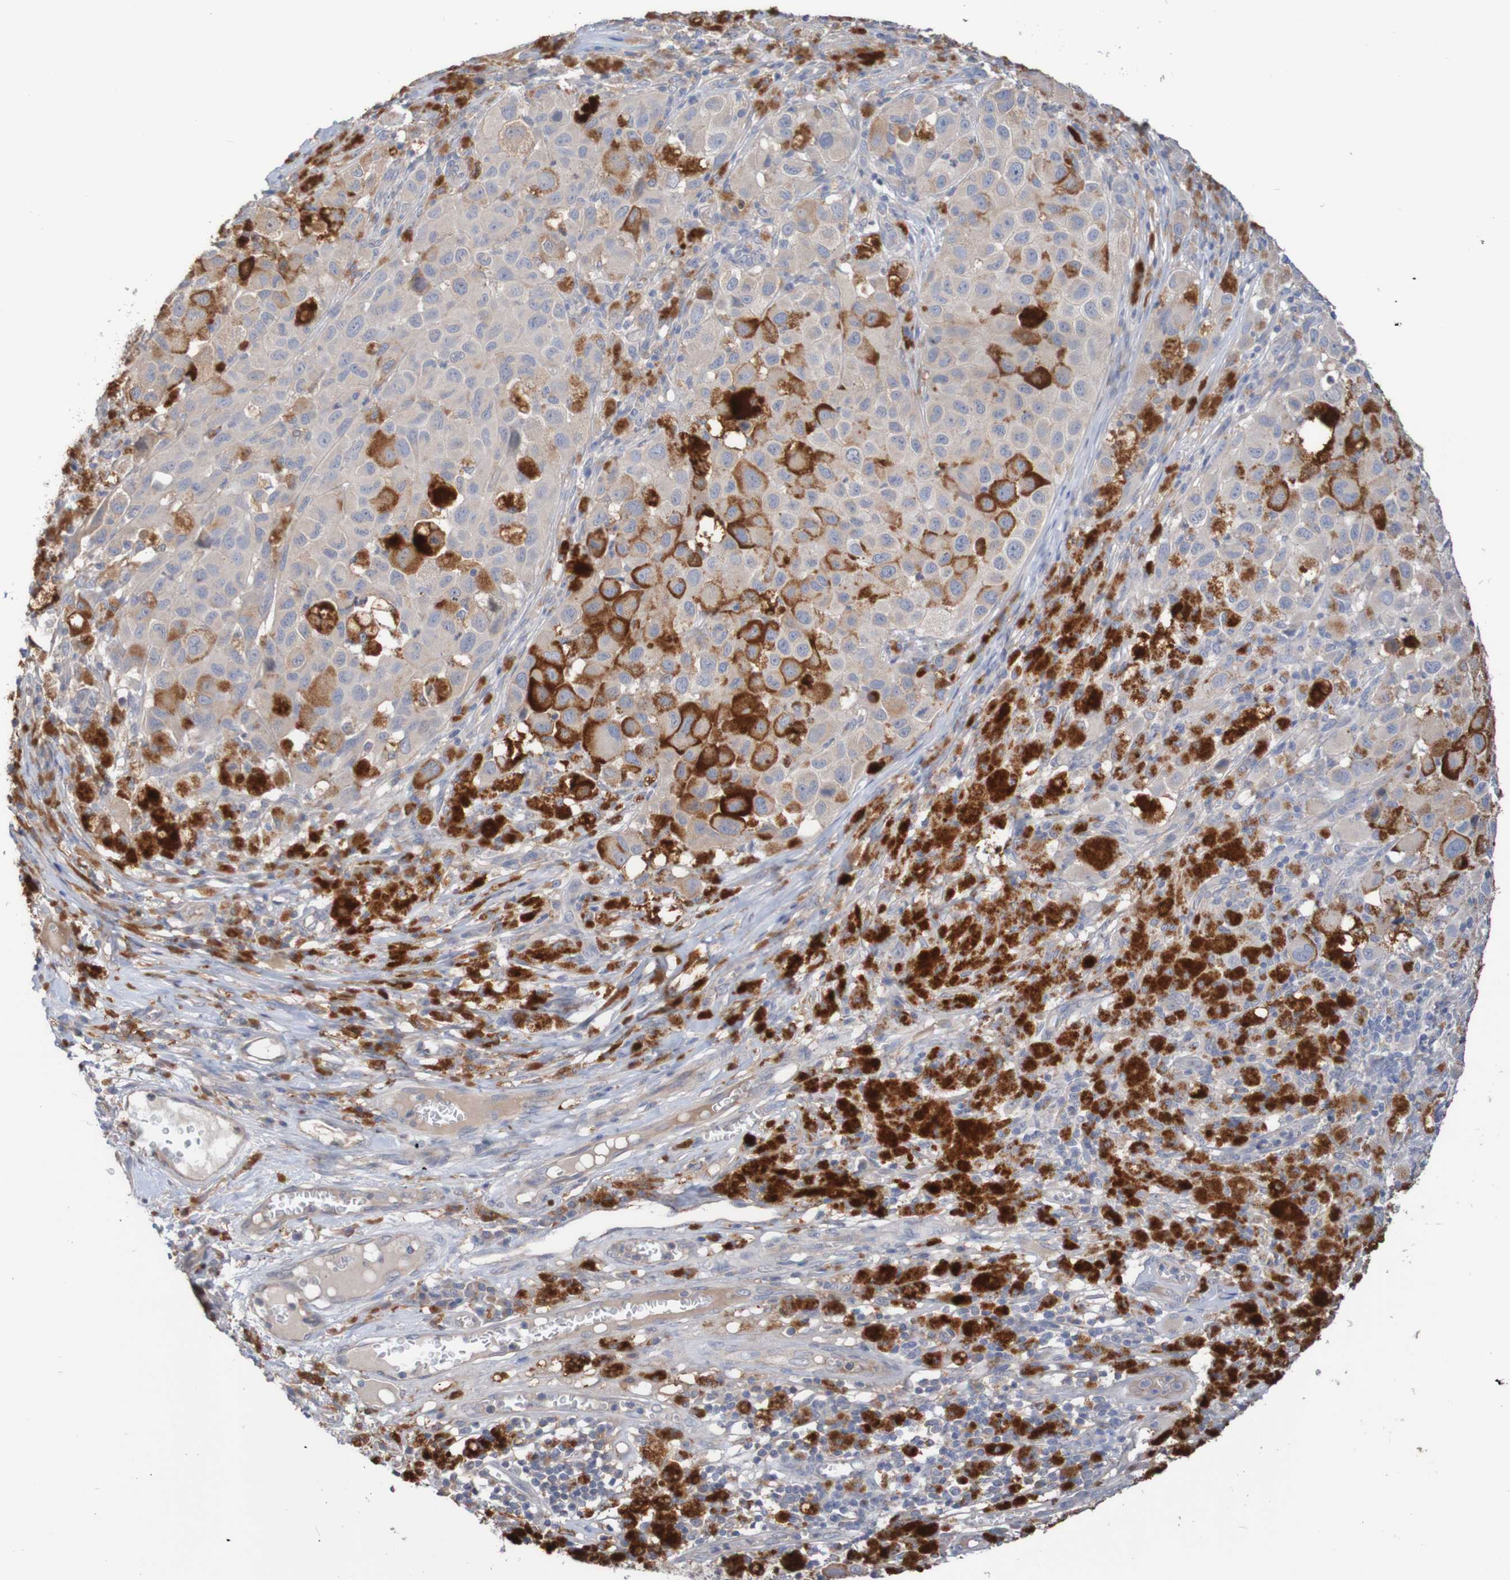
{"staining": {"intensity": "moderate", "quantity": "25%-75%", "location": "cytoplasmic/membranous"}, "tissue": "melanoma", "cell_type": "Tumor cells", "image_type": "cancer", "snomed": [{"axis": "morphology", "description": "Malignant melanoma, NOS"}, {"axis": "topography", "description": "Skin"}], "caption": "This photomicrograph shows IHC staining of malignant melanoma, with medium moderate cytoplasmic/membranous positivity in about 25%-75% of tumor cells.", "gene": "PHYH", "patient": {"sex": "male", "age": 96}}